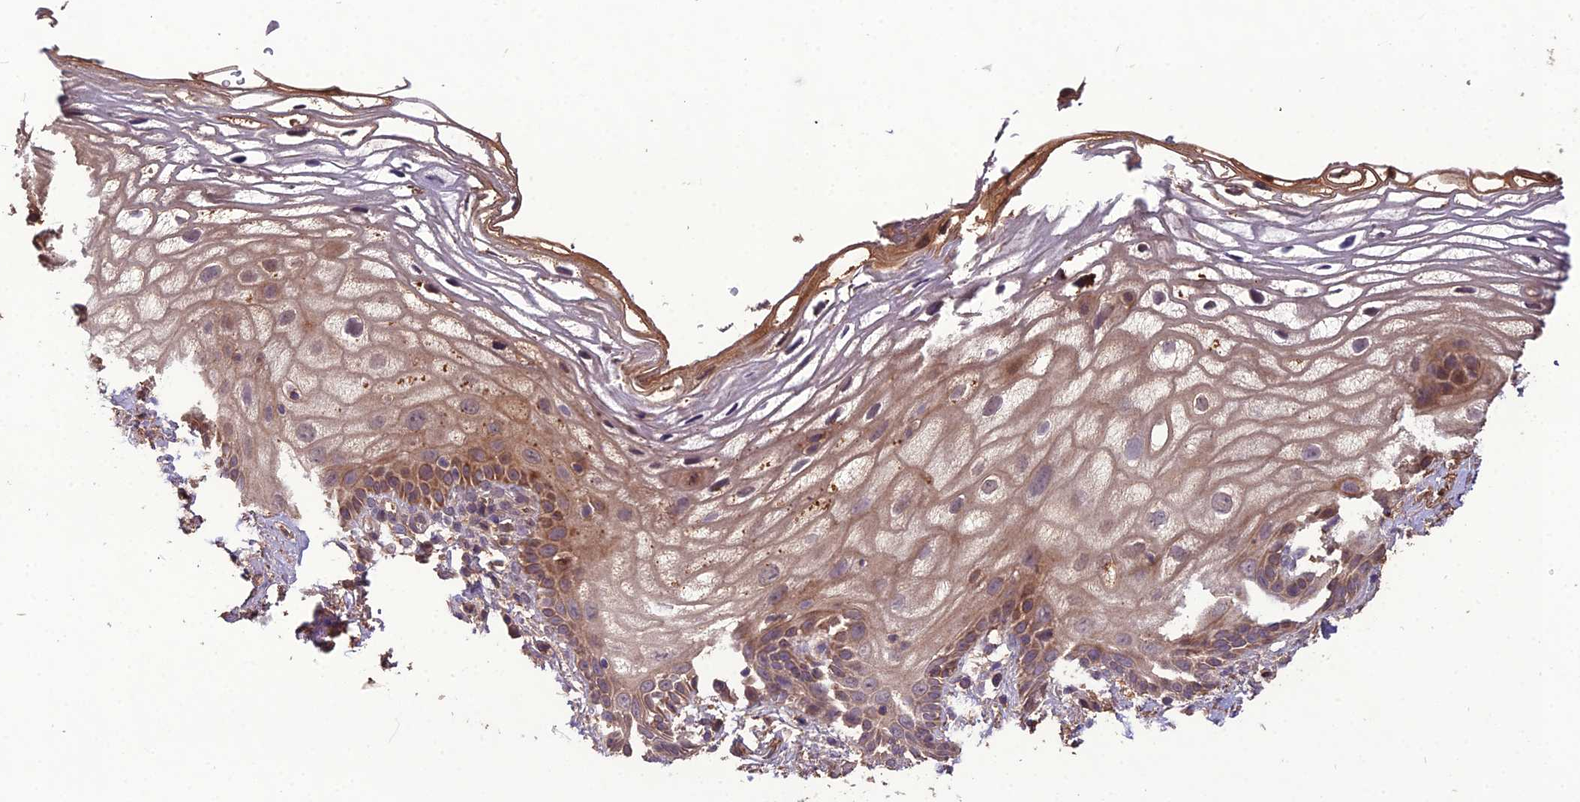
{"staining": {"intensity": "moderate", "quantity": "25%-75%", "location": "cytoplasmic/membranous"}, "tissue": "vagina", "cell_type": "Squamous epithelial cells", "image_type": "normal", "snomed": [{"axis": "morphology", "description": "Normal tissue, NOS"}, {"axis": "morphology", "description": "Adenocarcinoma, NOS"}, {"axis": "topography", "description": "Rectum"}, {"axis": "topography", "description": "Vagina"}], "caption": "Benign vagina shows moderate cytoplasmic/membranous staining in approximately 25%-75% of squamous epithelial cells, visualized by immunohistochemistry. The staining is performed using DAB brown chromogen to label protein expression. The nuclei are counter-stained blue using hematoxylin.", "gene": "KCTD16", "patient": {"sex": "female", "age": 71}}